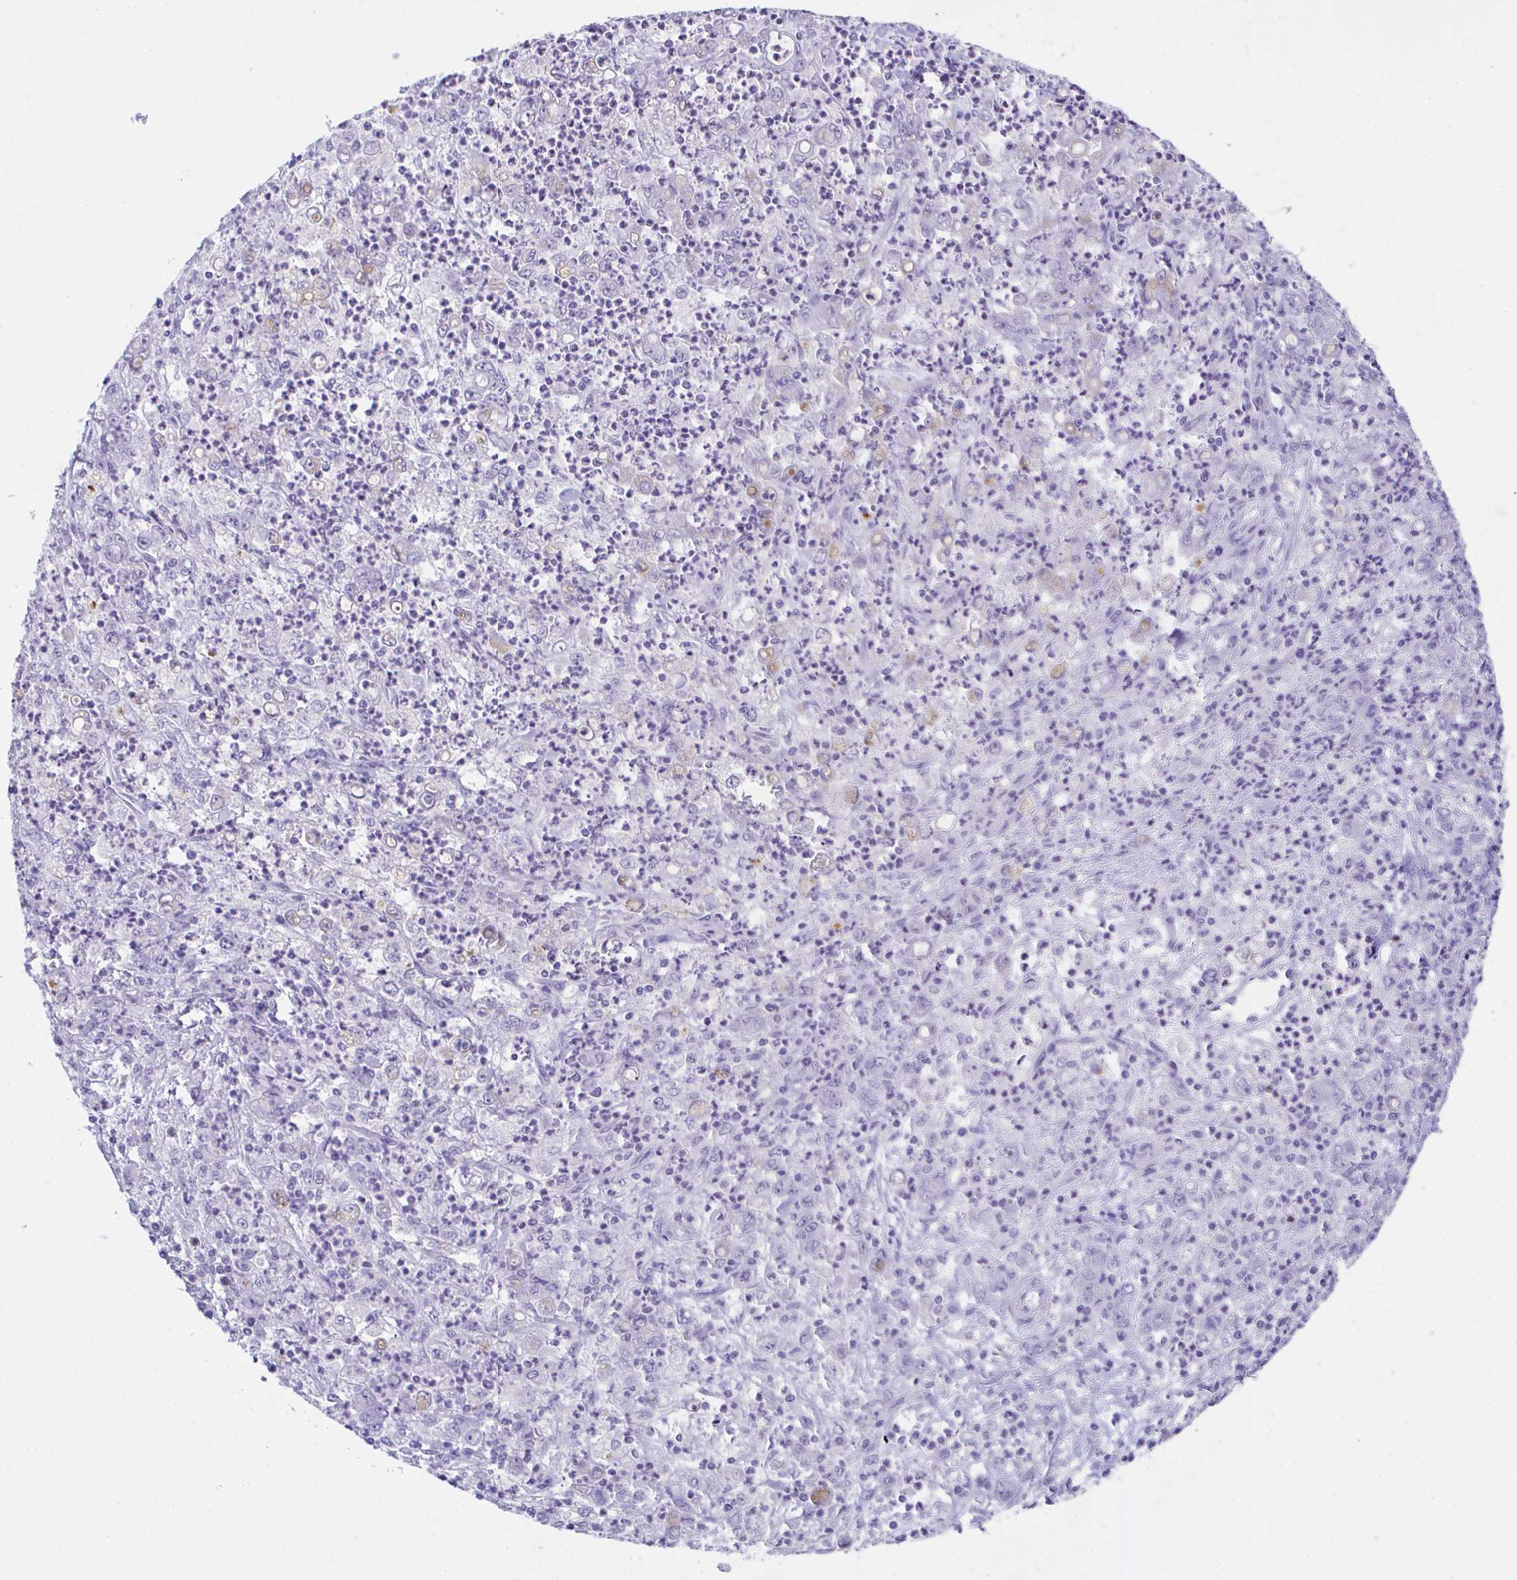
{"staining": {"intensity": "negative", "quantity": "none", "location": "none"}, "tissue": "stomach cancer", "cell_type": "Tumor cells", "image_type": "cancer", "snomed": [{"axis": "morphology", "description": "Adenocarcinoma, NOS"}, {"axis": "topography", "description": "Stomach, lower"}], "caption": "Immunohistochemical staining of stomach cancer (adenocarcinoma) displays no significant staining in tumor cells.", "gene": "KMT2E", "patient": {"sex": "female", "age": 71}}